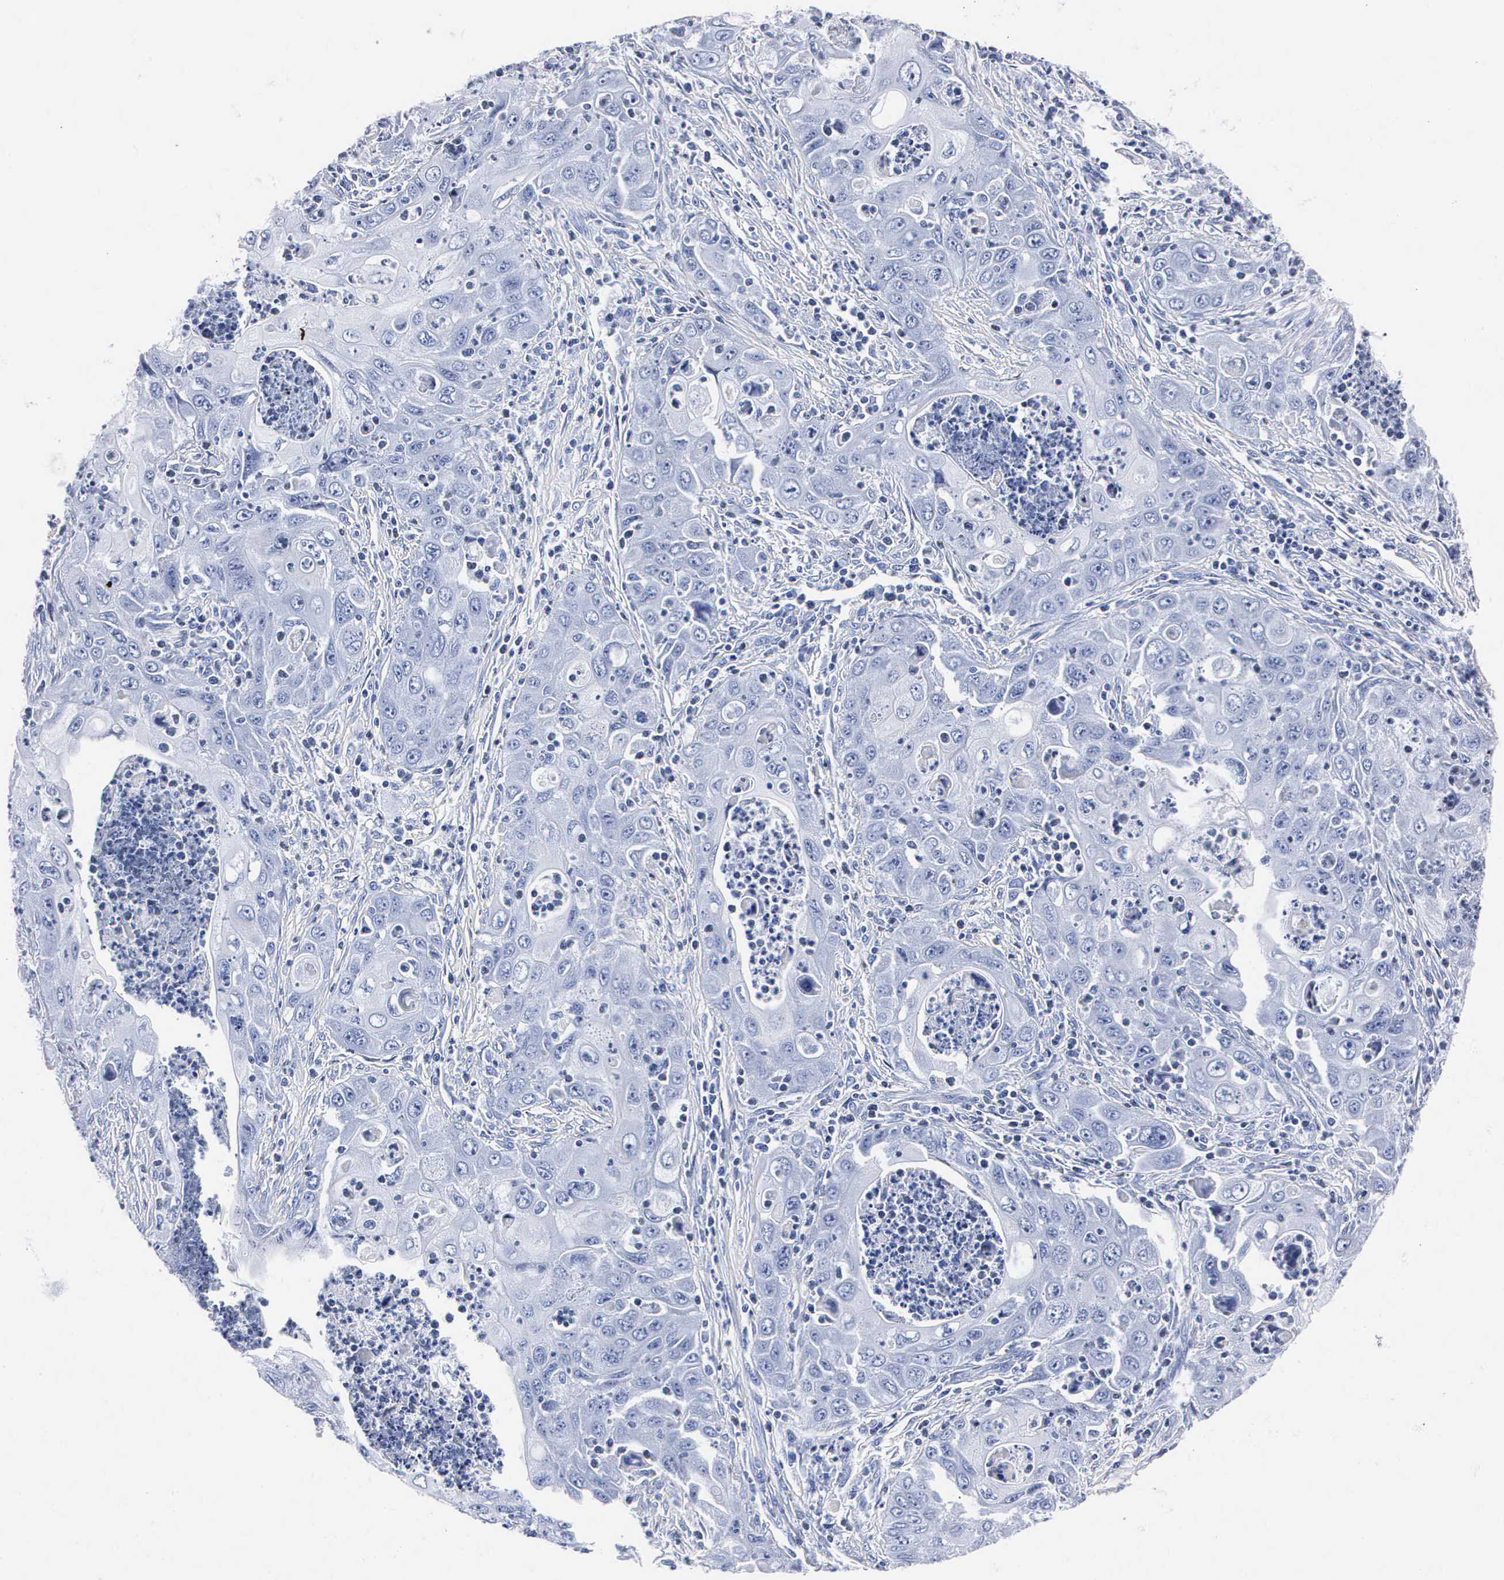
{"staining": {"intensity": "negative", "quantity": "none", "location": "none"}, "tissue": "pancreatic cancer", "cell_type": "Tumor cells", "image_type": "cancer", "snomed": [{"axis": "morphology", "description": "Adenocarcinoma, NOS"}, {"axis": "topography", "description": "Pancreas"}], "caption": "Immunohistochemistry micrograph of neoplastic tissue: pancreatic cancer (adenocarcinoma) stained with DAB (3,3'-diaminobenzidine) shows no significant protein staining in tumor cells.", "gene": "MB", "patient": {"sex": "male", "age": 70}}